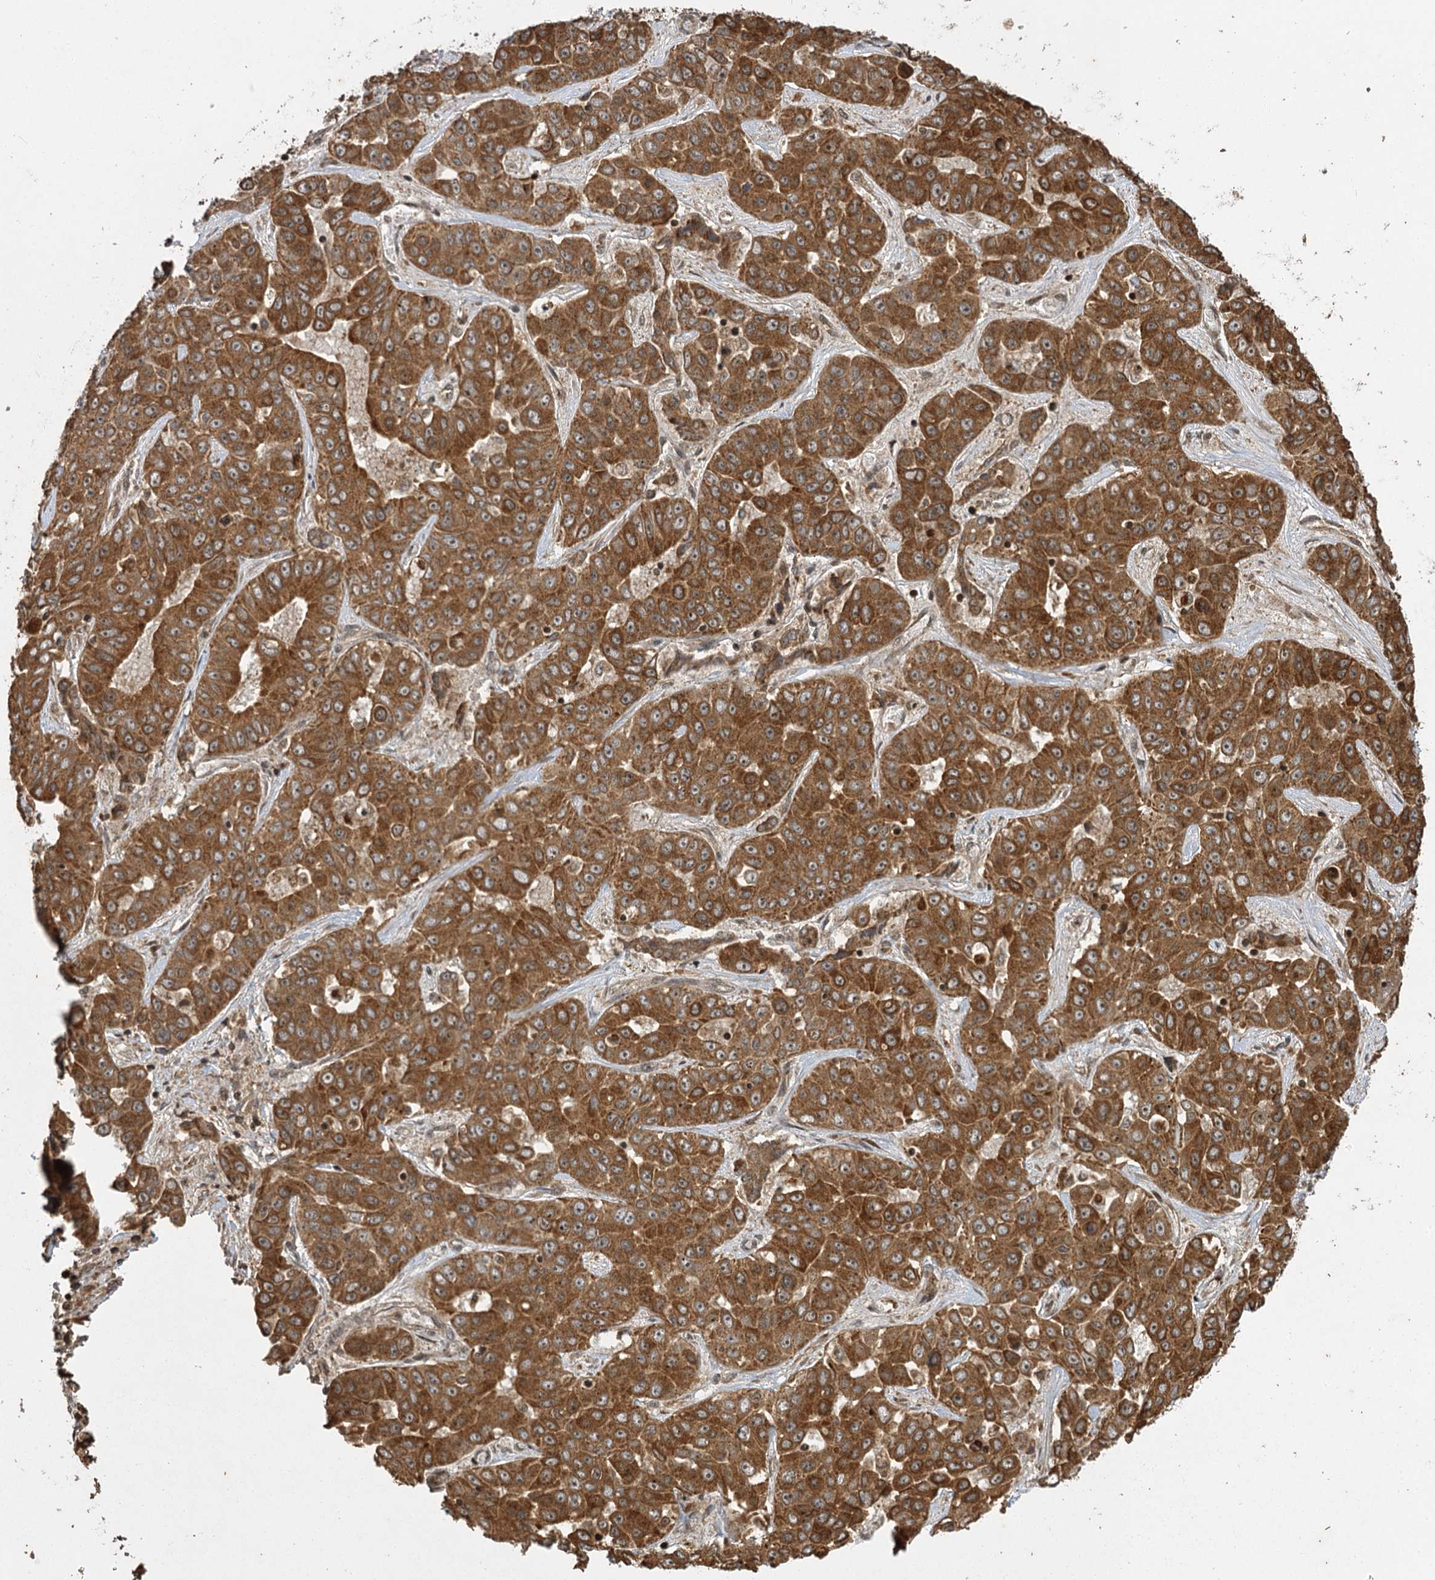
{"staining": {"intensity": "moderate", "quantity": ">75%", "location": "cytoplasmic/membranous,nuclear"}, "tissue": "liver cancer", "cell_type": "Tumor cells", "image_type": "cancer", "snomed": [{"axis": "morphology", "description": "Cholangiocarcinoma"}, {"axis": "topography", "description": "Liver"}], "caption": "DAB immunohistochemical staining of cholangiocarcinoma (liver) shows moderate cytoplasmic/membranous and nuclear protein positivity in approximately >75% of tumor cells.", "gene": "IL11RA", "patient": {"sex": "female", "age": 52}}